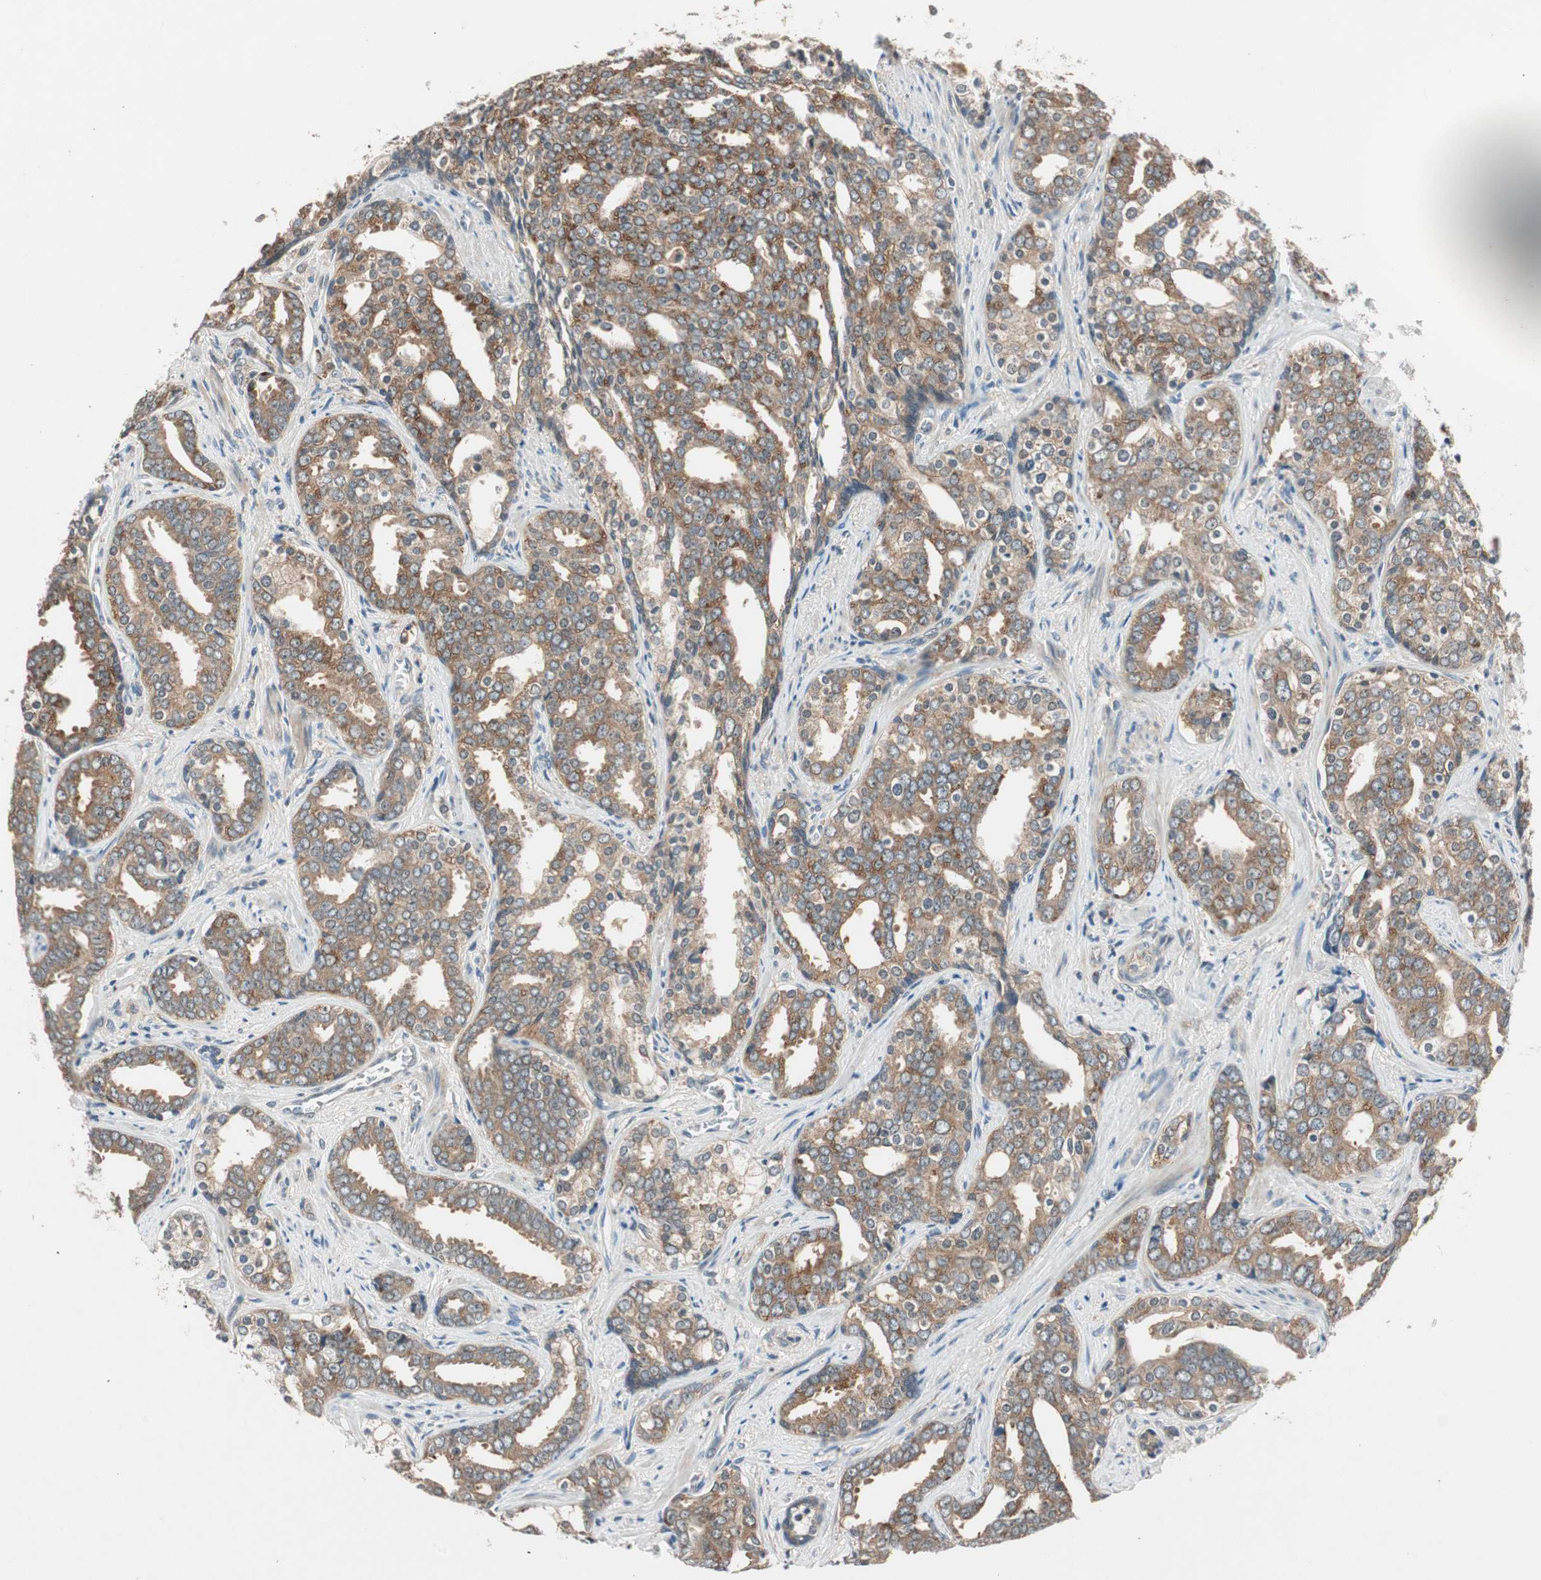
{"staining": {"intensity": "moderate", "quantity": ">75%", "location": "cytoplasmic/membranous"}, "tissue": "prostate cancer", "cell_type": "Tumor cells", "image_type": "cancer", "snomed": [{"axis": "morphology", "description": "Adenocarcinoma, High grade"}, {"axis": "topography", "description": "Prostate"}], "caption": "Immunohistochemistry image of human high-grade adenocarcinoma (prostate) stained for a protein (brown), which exhibits medium levels of moderate cytoplasmic/membranous positivity in approximately >75% of tumor cells.", "gene": "NCLN", "patient": {"sex": "male", "age": 67}}